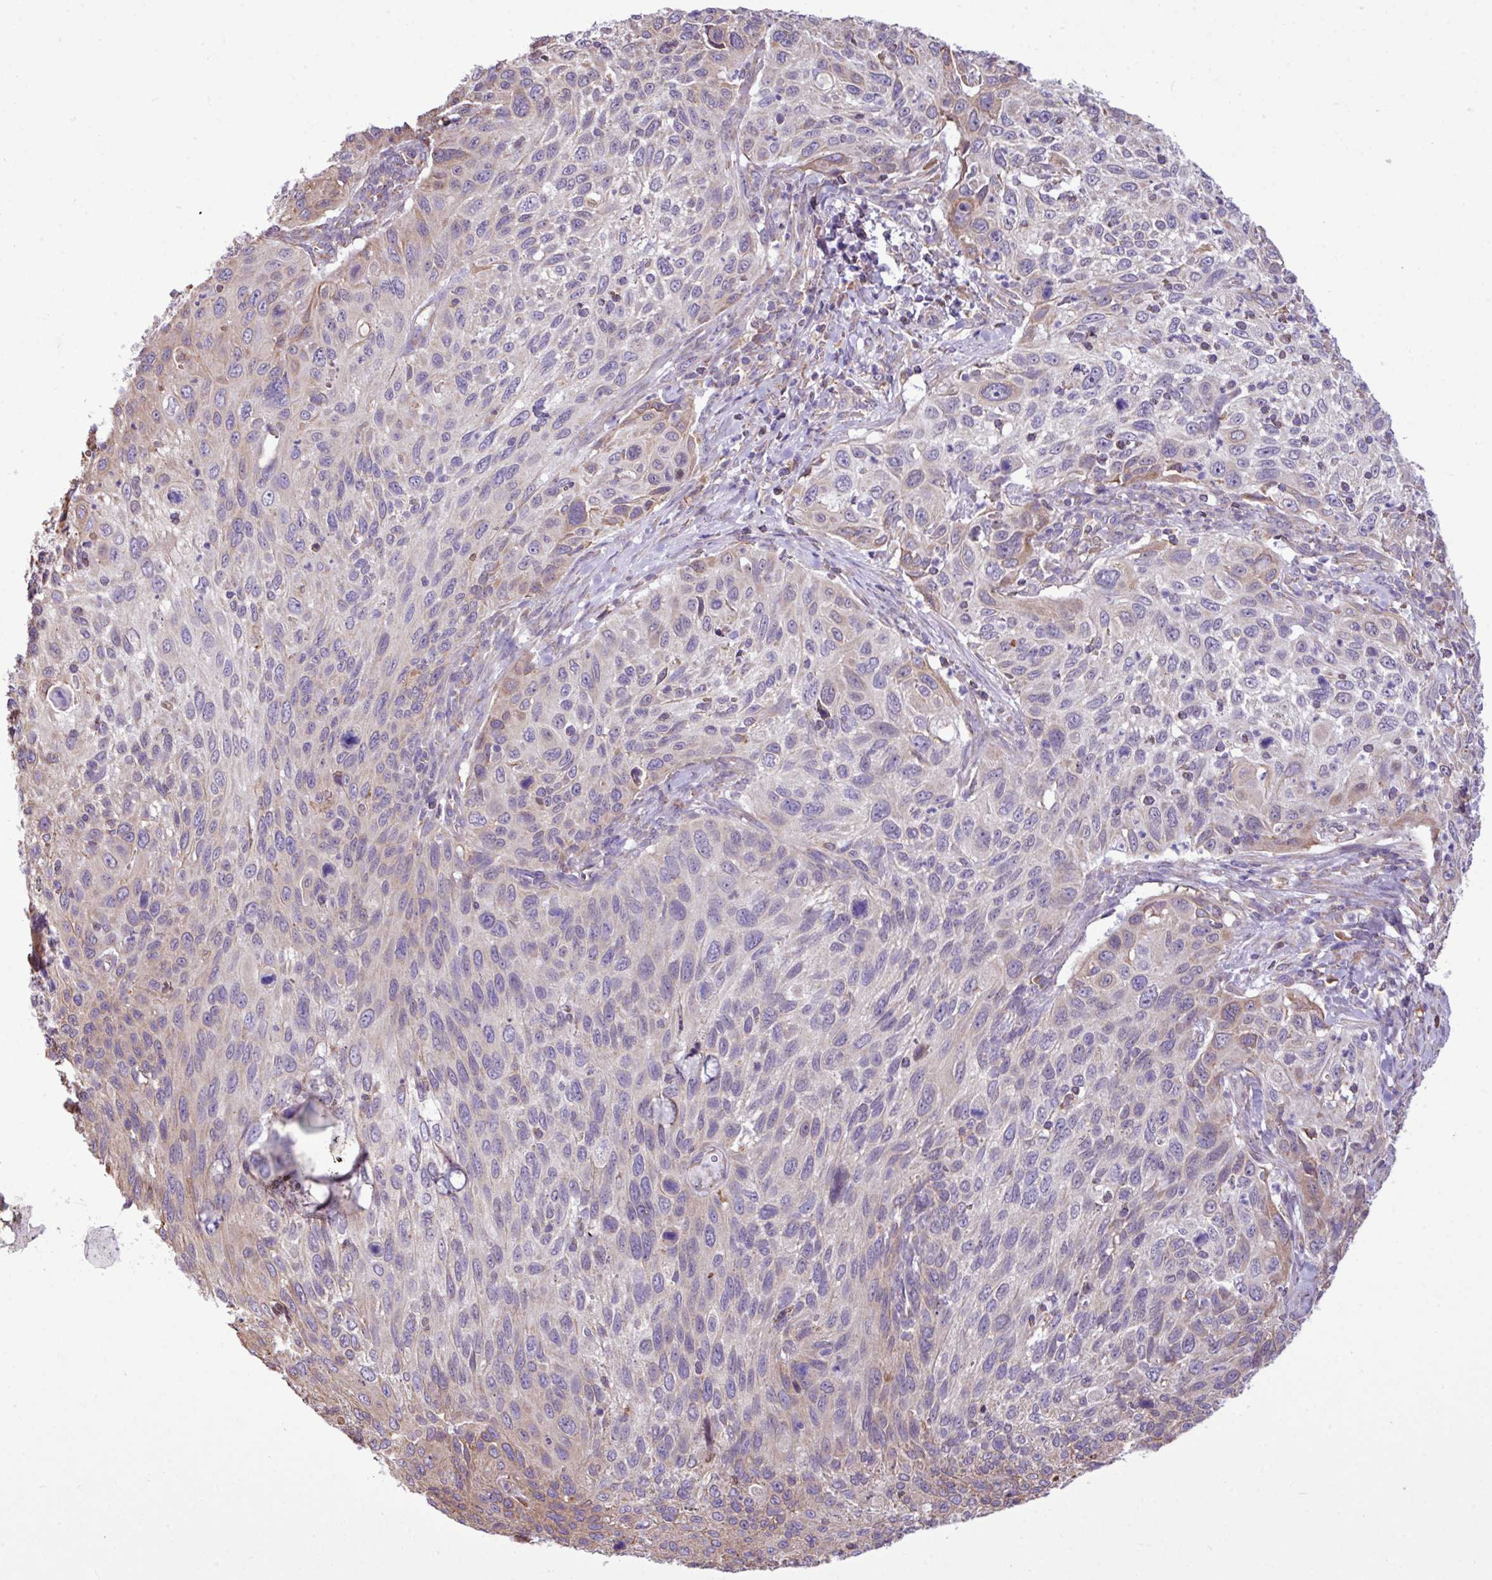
{"staining": {"intensity": "weak", "quantity": "<25%", "location": "cytoplasmic/membranous"}, "tissue": "cervical cancer", "cell_type": "Tumor cells", "image_type": "cancer", "snomed": [{"axis": "morphology", "description": "Squamous cell carcinoma, NOS"}, {"axis": "topography", "description": "Cervix"}], "caption": "The histopathology image reveals no staining of tumor cells in squamous cell carcinoma (cervical).", "gene": "ZSCAN5A", "patient": {"sex": "female", "age": 70}}